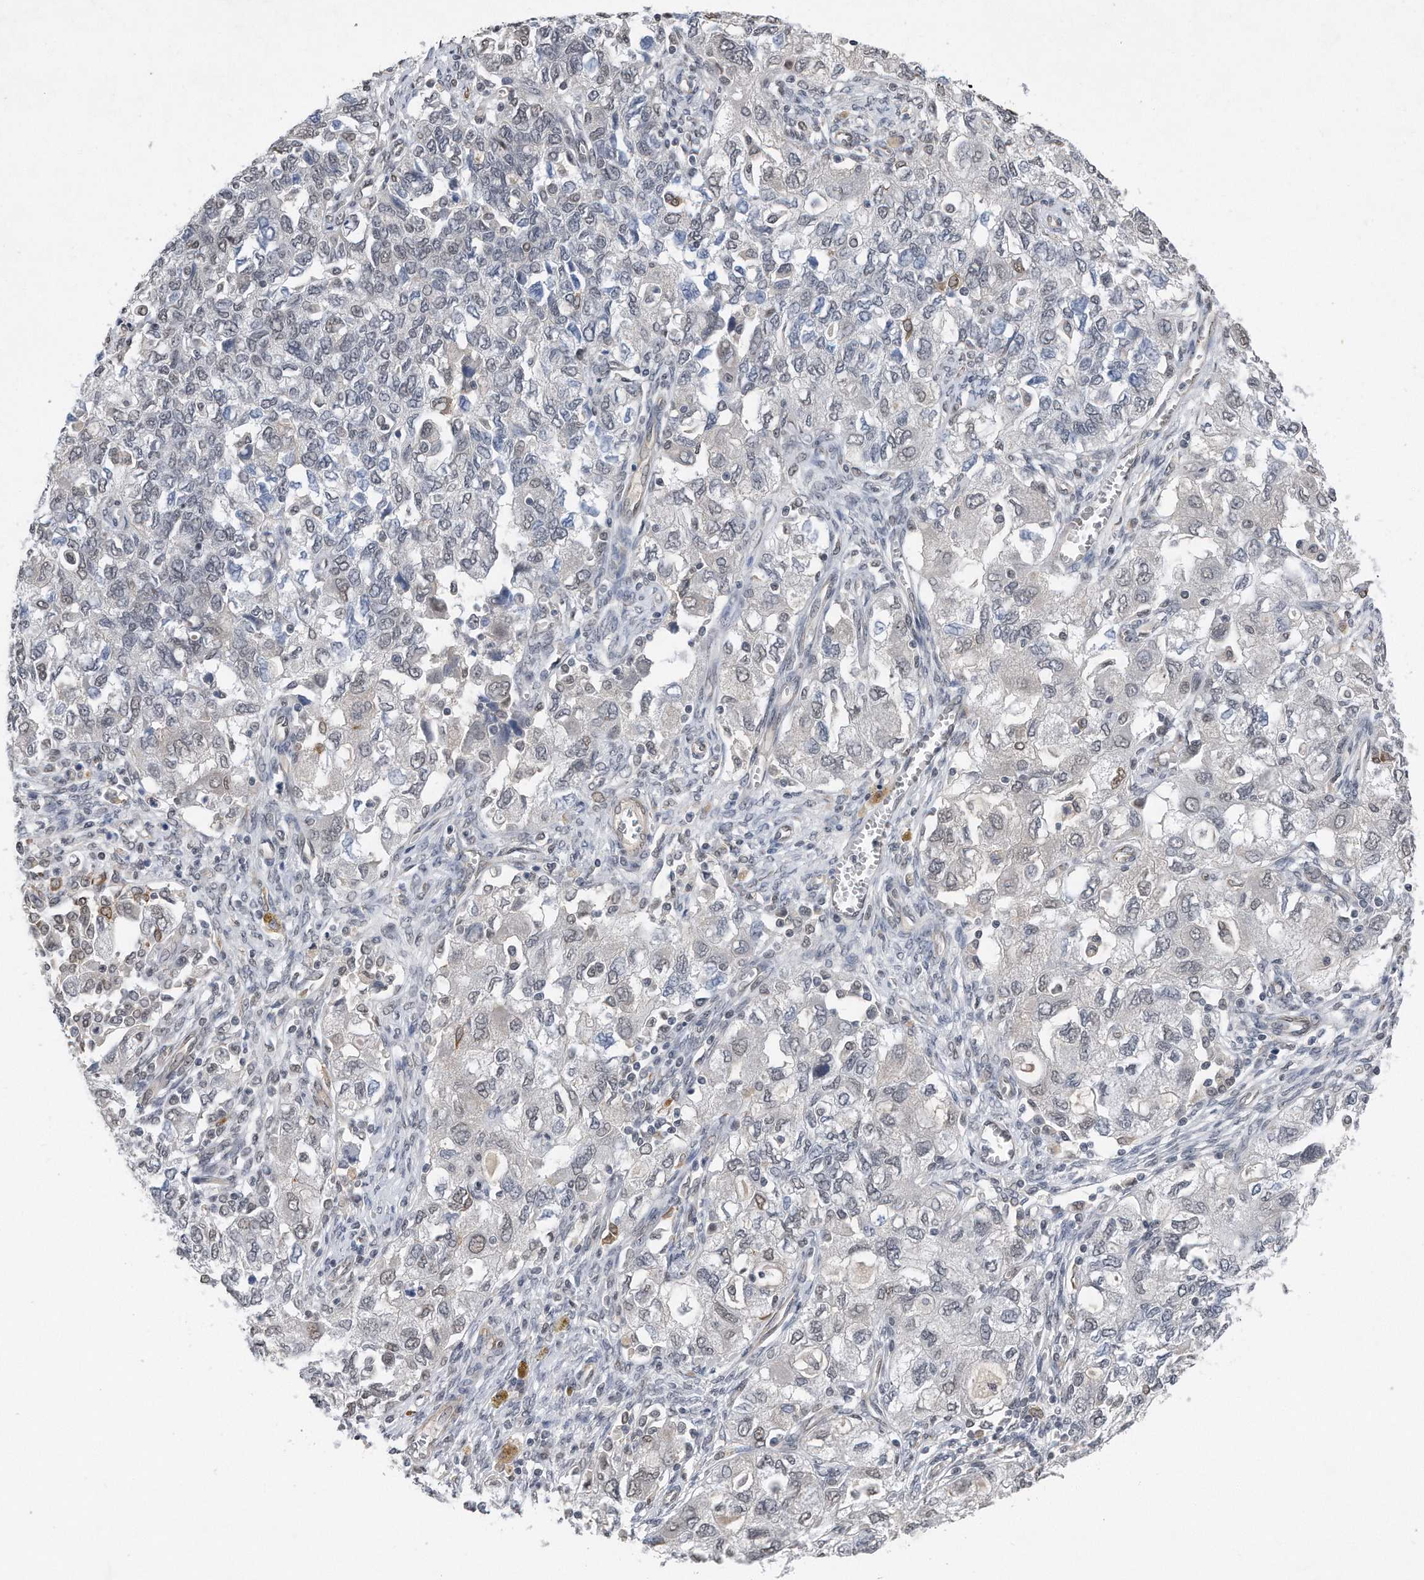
{"staining": {"intensity": "negative", "quantity": "none", "location": "none"}, "tissue": "ovarian cancer", "cell_type": "Tumor cells", "image_type": "cancer", "snomed": [{"axis": "morphology", "description": "Carcinoma, NOS"}, {"axis": "morphology", "description": "Cystadenocarcinoma, serous, NOS"}, {"axis": "topography", "description": "Ovary"}], "caption": "An IHC image of ovarian serous cystadenocarcinoma is shown. There is no staining in tumor cells of ovarian serous cystadenocarcinoma.", "gene": "TP53INP1", "patient": {"sex": "female", "age": 69}}